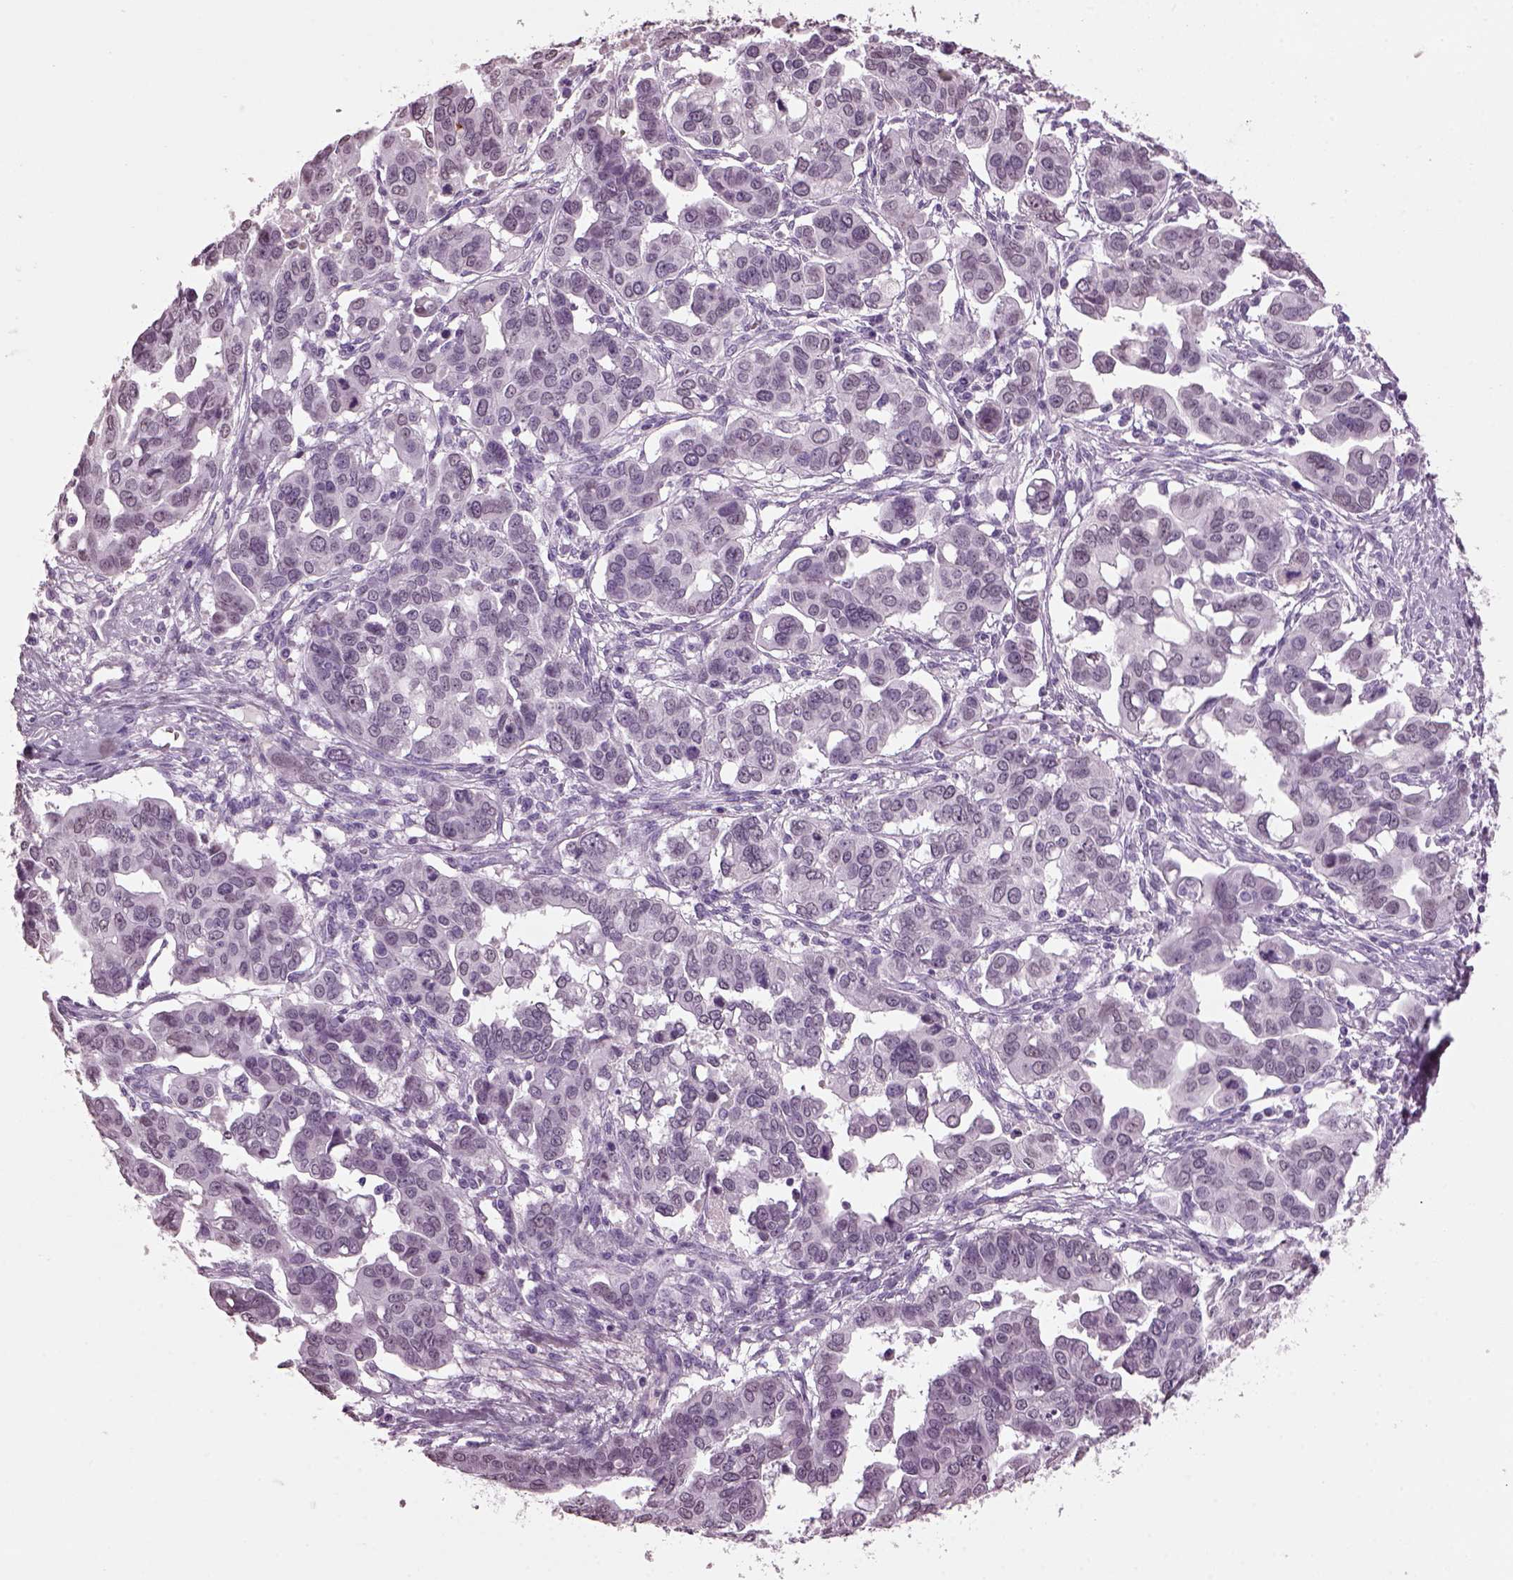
{"staining": {"intensity": "negative", "quantity": "none", "location": "none"}, "tissue": "ovarian cancer", "cell_type": "Tumor cells", "image_type": "cancer", "snomed": [{"axis": "morphology", "description": "Carcinoma, endometroid"}, {"axis": "topography", "description": "Ovary"}], "caption": "The photomicrograph reveals no significant expression in tumor cells of ovarian endometroid carcinoma. Nuclei are stained in blue.", "gene": "KRTAP3-2", "patient": {"sex": "female", "age": 78}}